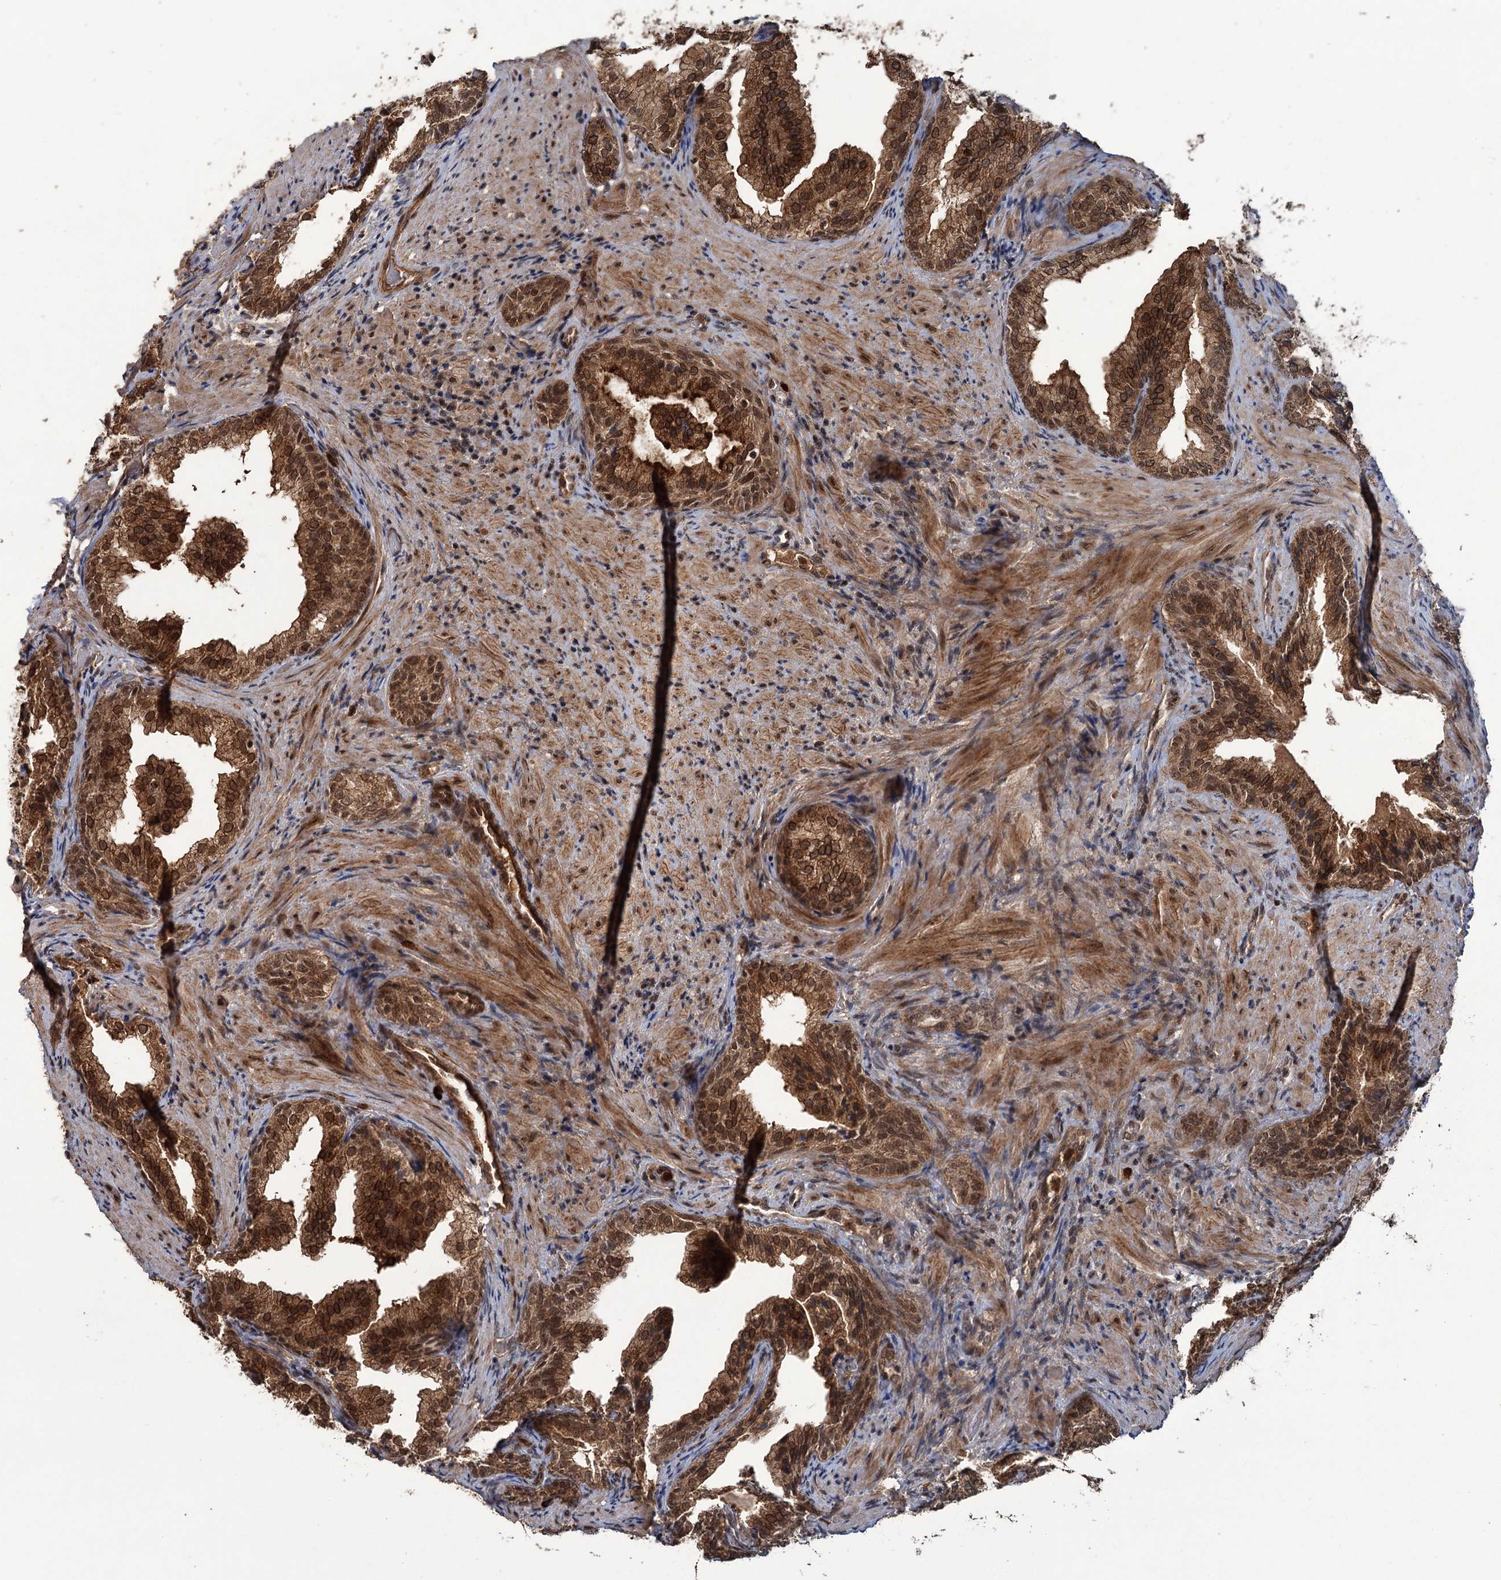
{"staining": {"intensity": "strong", "quantity": ">75%", "location": "cytoplasmic/membranous,nuclear"}, "tissue": "prostate", "cell_type": "Glandular cells", "image_type": "normal", "snomed": [{"axis": "morphology", "description": "Normal tissue, NOS"}, {"axis": "topography", "description": "Prostate"}], "caption": "Immunohistochemistry (IHC) histopathology image of benign prostate: prostate stained using immunohistochemistry shows high levels of strong protein expression localized specifically in the cytoplasmic/membranous,nuclear of glandular cells, appearing as a cytoplasmic/membranous,nuclear brown color.", "gene": "KANSL2", "patient": {"sex": "male", "age": 76}}